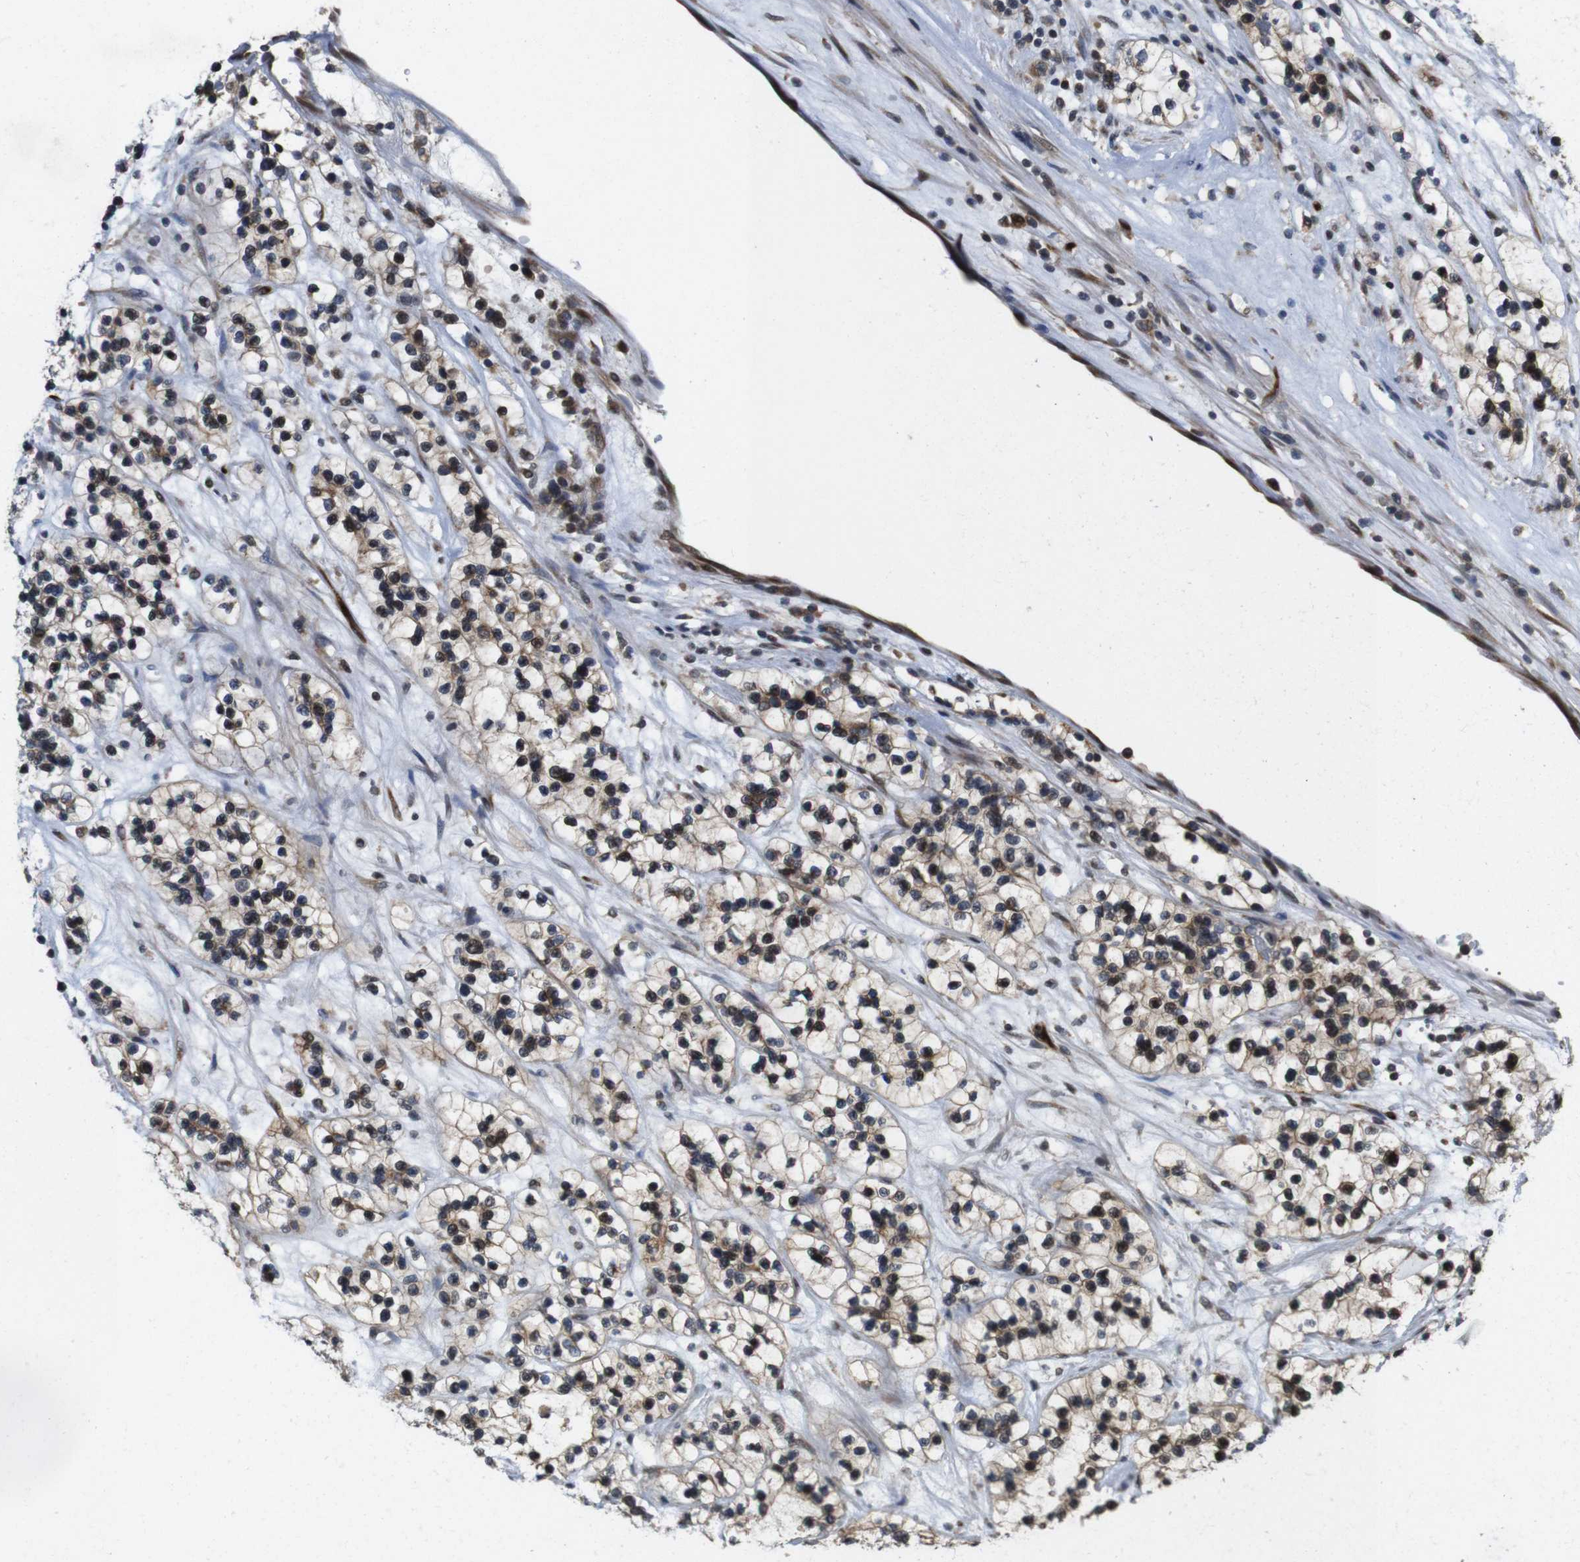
{"staining": {"intensity": "moderate", "quantity": ">75%", "location": "nuclear"}, "tissue": "renal cancer", "cell_type": "Tumor cells", "image_type": "cancer", "snomed": [{"axis": "morphology", "description": "Adenocarcinoma, NOS"}, {"axis": "topography", "description": "Kidney"}], "caption": "An immunohistochemistry (IHC) photomicrograph of tumor tissue is shown. Protein staining in brown shows moderate nuclear positivity in renal adenocarcinoma within tumor cells.", "gene": "EFCAB14", "patient": {"sex": "female", "age": 57}}